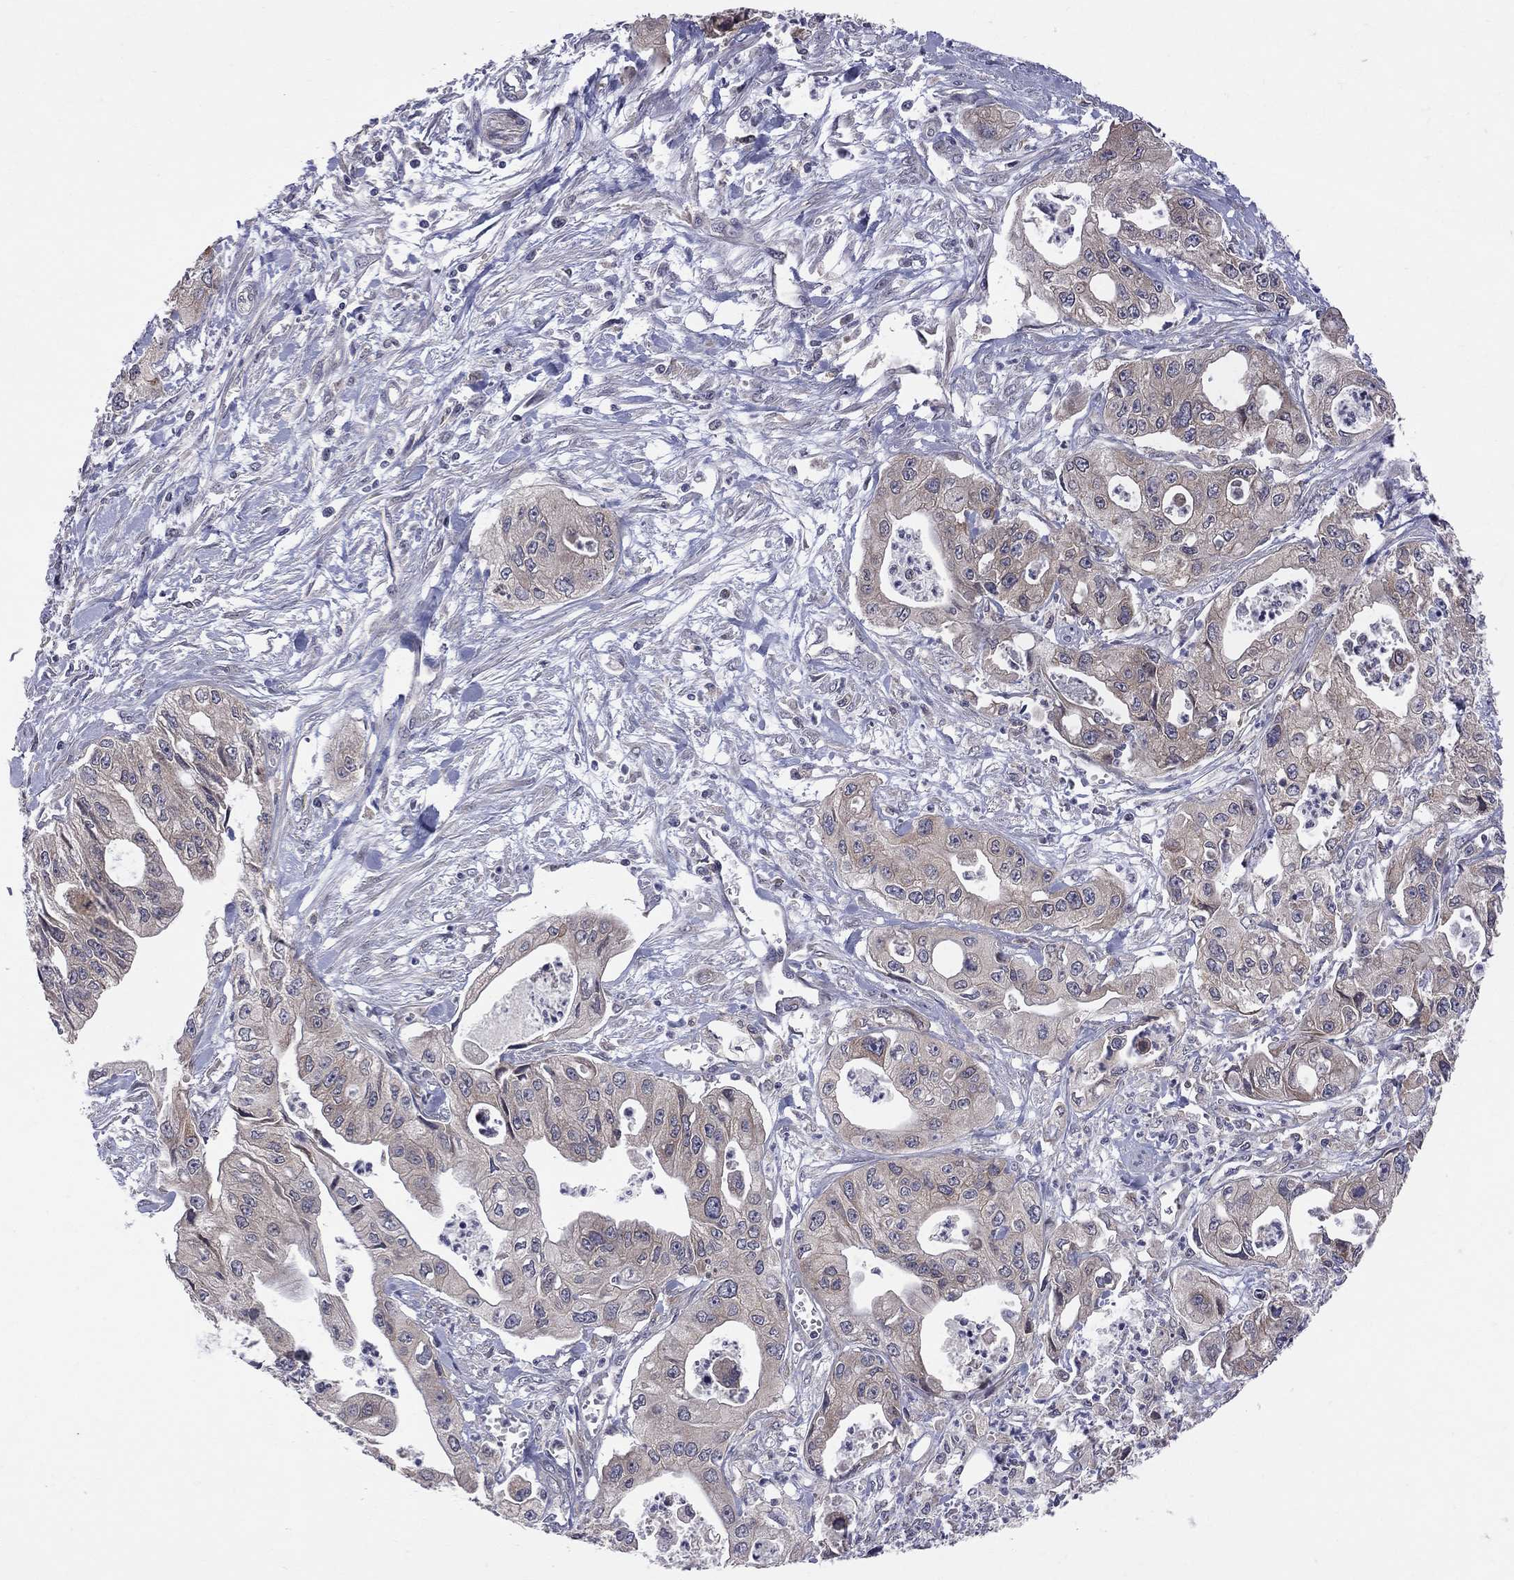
{"staining": {"intensity": "weak", "quantity": ">75%", "location": "cytoplasmic/membranous"}, "tissue": "pancreatic cancer", "cell_type": "Tumor cells", "image_type": "cancer", "snomed": [{"axis": "morphology", "description": "Adenocarcinoma, NOS"}, {"axis": "topography", "description": "Pancreas"}], "caption": "Immunohistochemical staining of pancreatic cancer (adenocarcinoma) displays low levels of weak cytoplasmic/membranous protein expression in about >75% of tumor cells. The protein of interest is shown in brown color, while the nuclei are stained blue.", "gene": "CNOT11", "patient": {"sex": "male", "age": 70}}